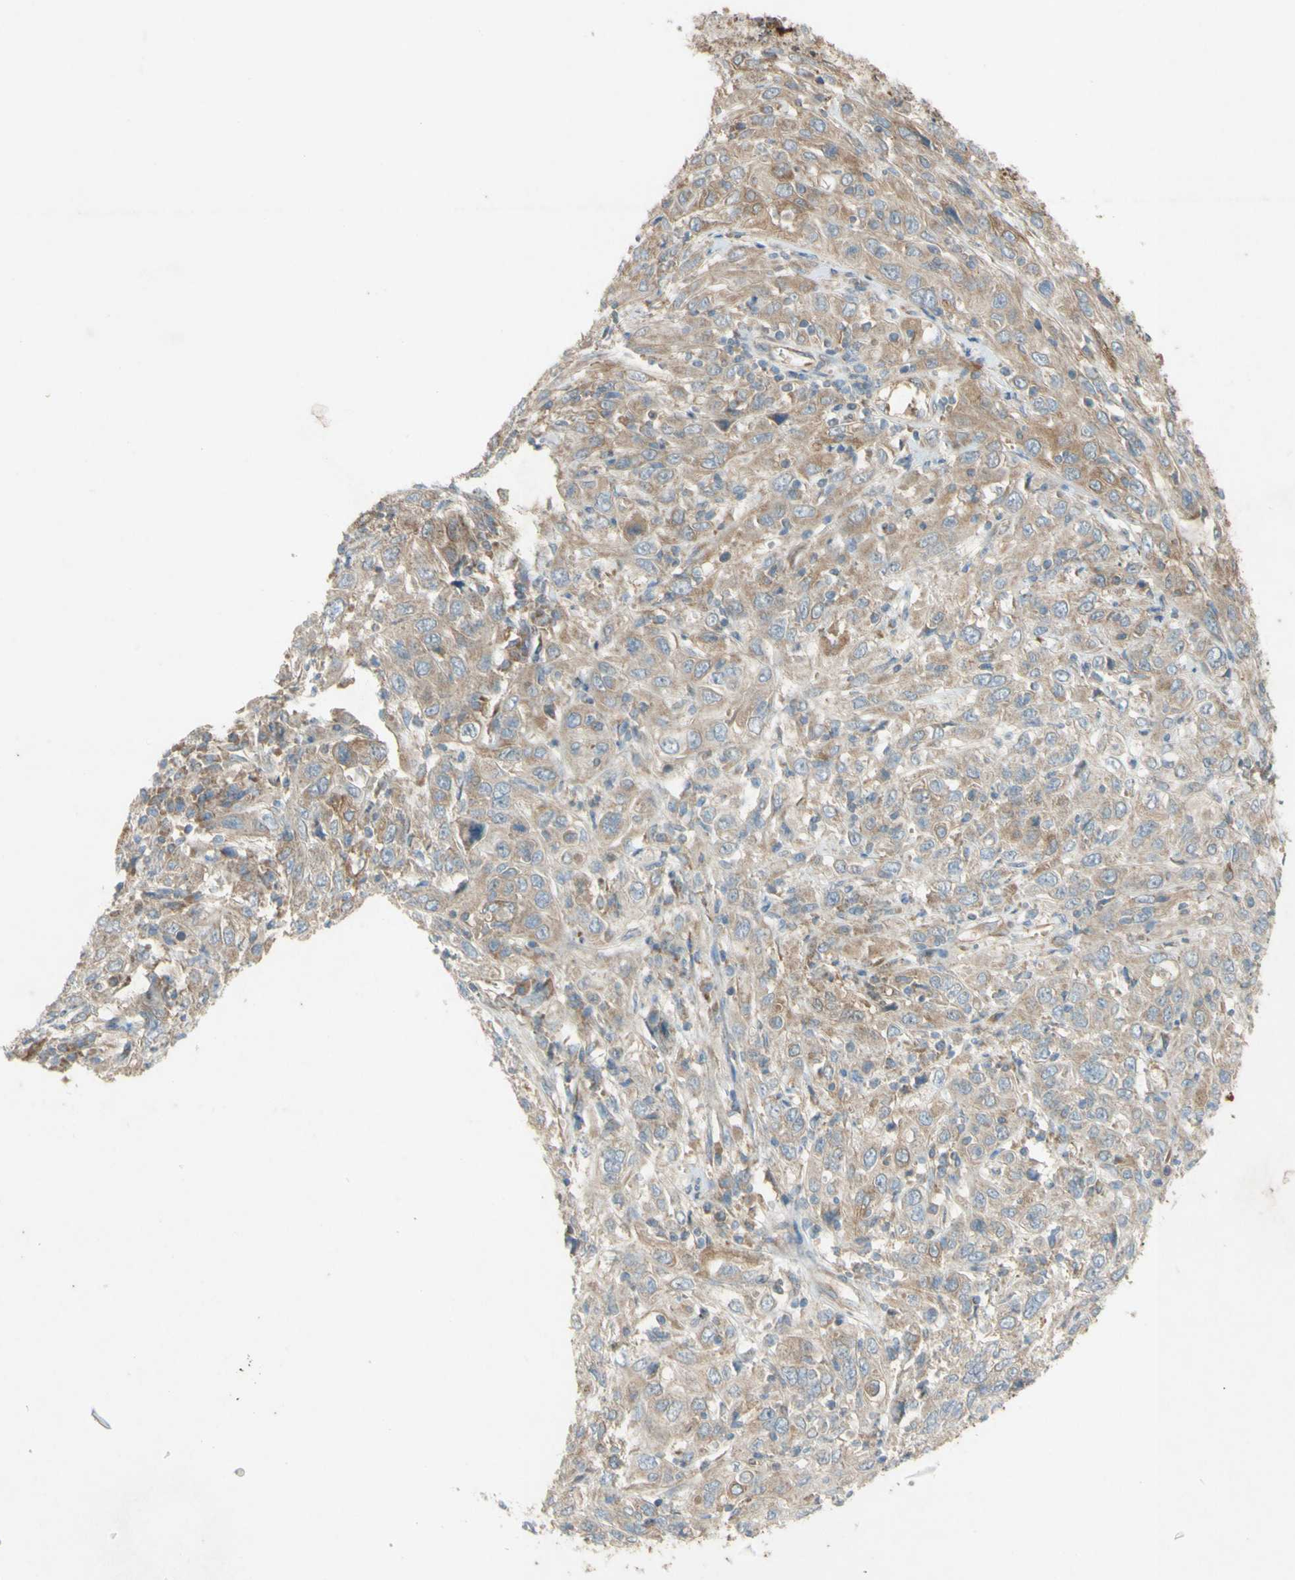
{"staining": {"intensity": "moderate", "quantity": ">75%", "location": "cytoplasmic/membranous"}, "tissue": "cervical cancer", "cell_type": "Tumor cells", "image_type": "cancer", "snomed": [{"axis": "morphology", "description": "Squamous cell carcinoma, NOS"}, {"axis": "topography", "description": "Cervix"}], "caption": "Squamous cell carcinoma (cervical) was stained to show a protein in brown. There is medium levels of moderate cytoplasmic/membranous expression in approximately >75% of tumor cells.", "gene": "TST", "patient": {"sex": "female", "age": 46}}